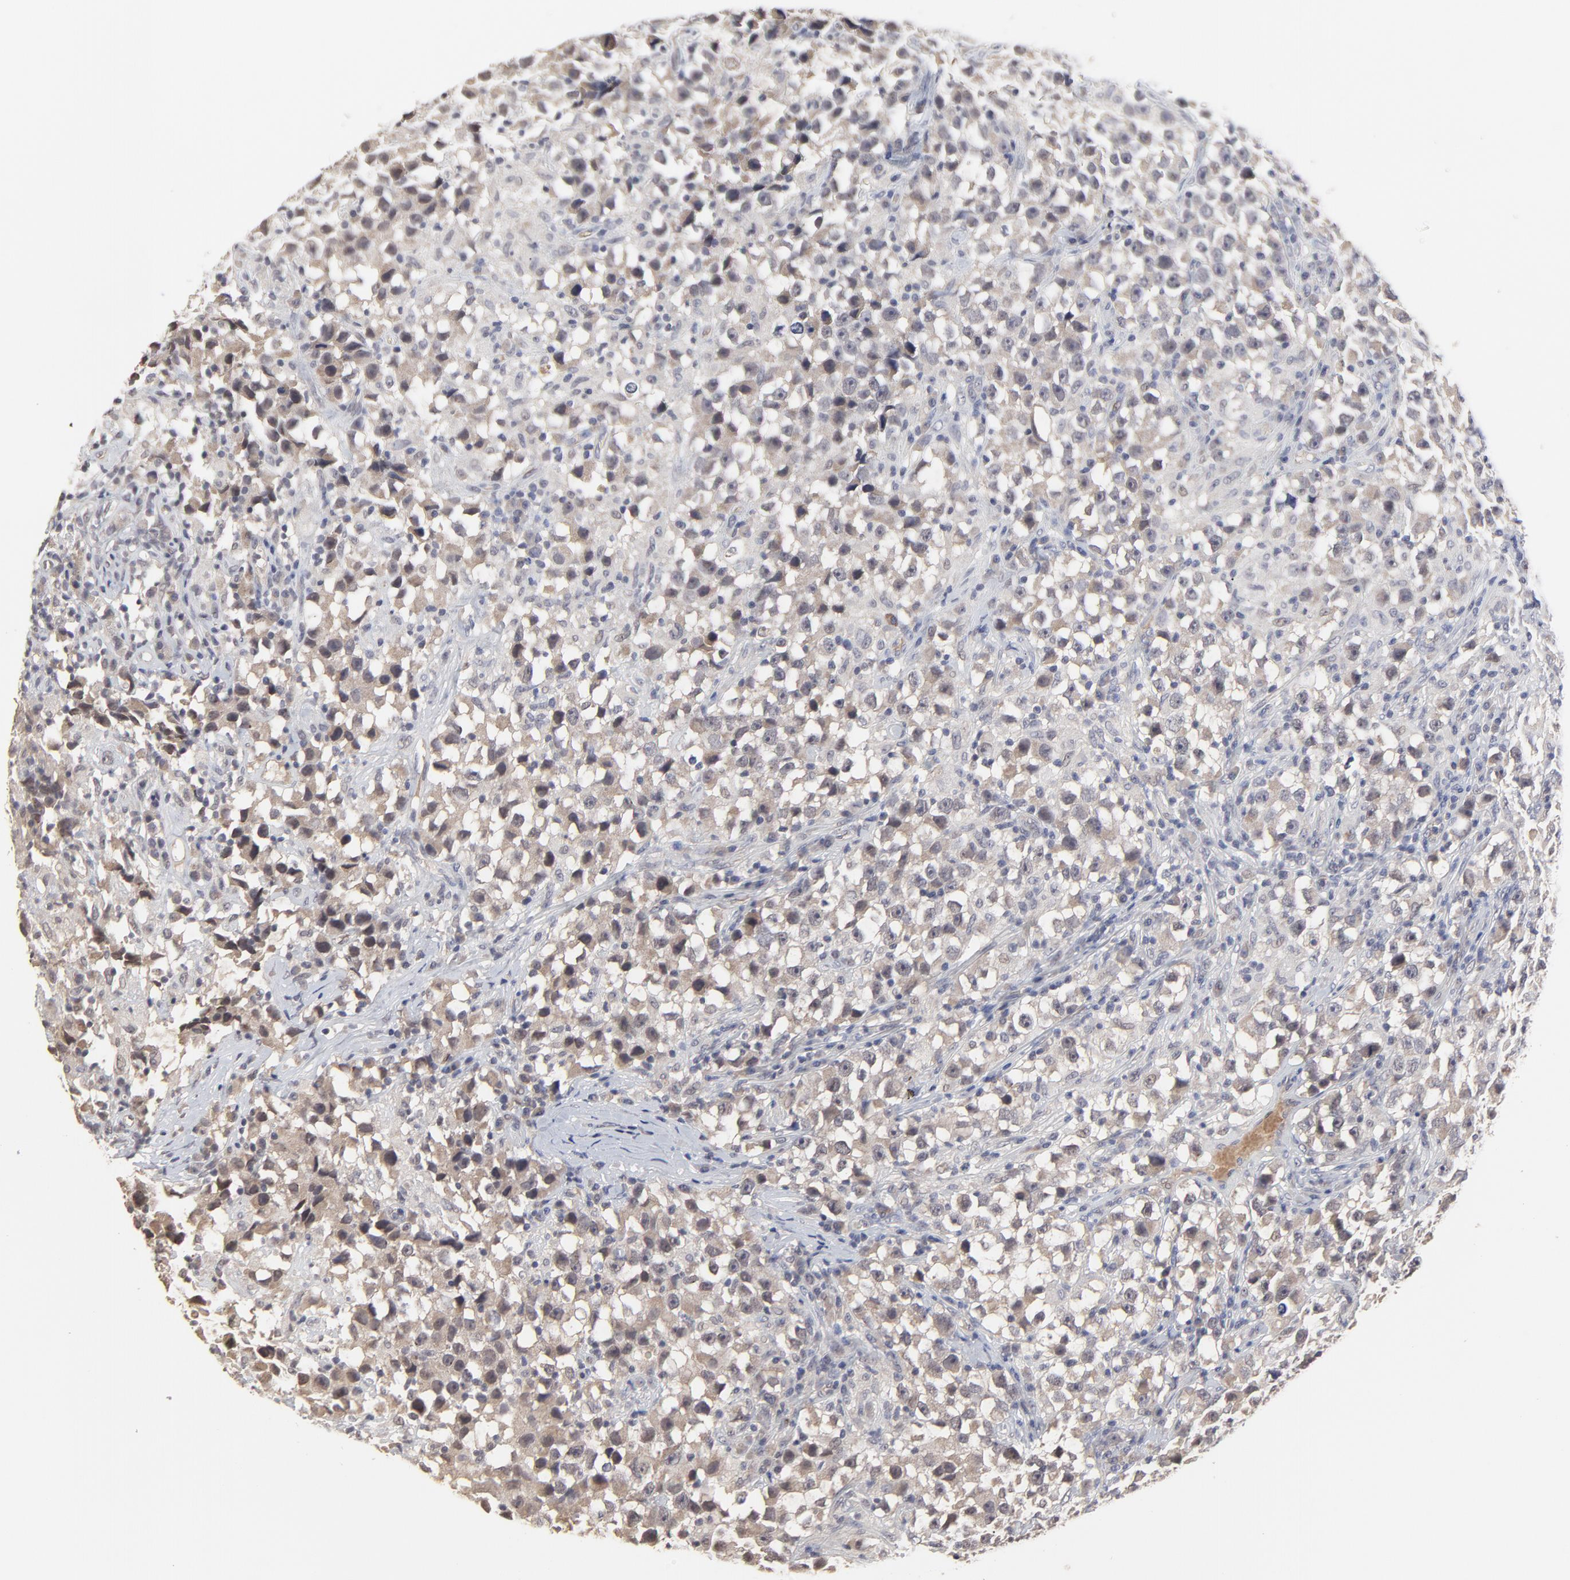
{"staining": {"intensity": "weak", "quantity": "25%-75%", "location": "cytoplasmic/membranous"}, "tissue": "testis cancer", "cell_type": "Tumor cells", "image_type": "cancer", "snomed": [{"axis": "morphology", "description": "Seminoma, NOS"}, {"axis": "topography", "description": "Testis"}], "caption": "Testis cancer (seminoma) stained with a brown dye reveals weak cytoplasmic/membranous positive expression in about 25%-75% of tumor cells.", "gene": "FAM199X", "patient": {"sex": "male", "age": 33}}